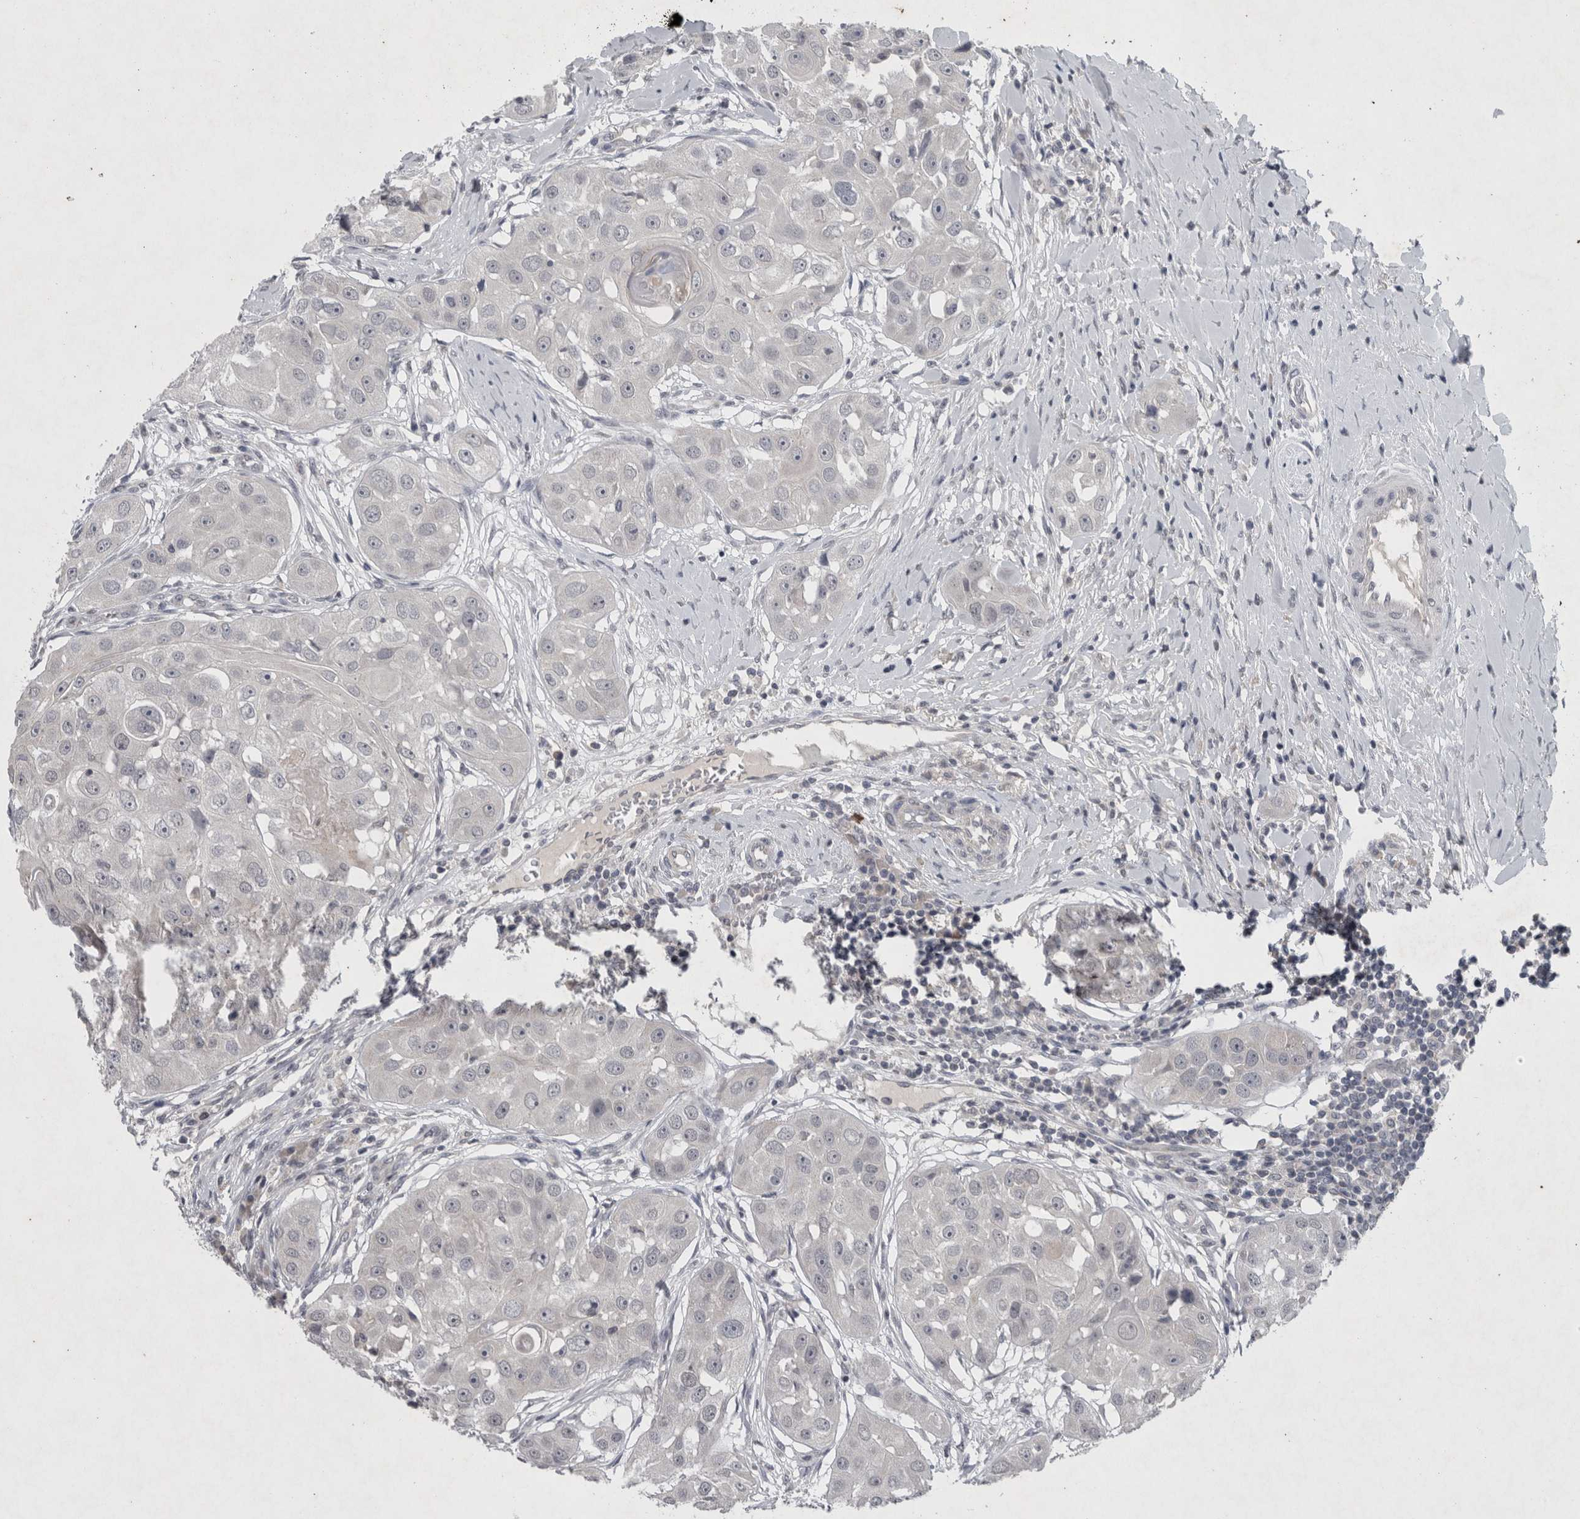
{"staining": {"intensity": "negative", "quantity": "none", "location": "none"}, "tissue": "head and neck cancer", "cell_type": "Tumor cells", "image_type": "cancer", "snomed": [{"axis": "morphology", "description": "Normal tissue, NOS"}, {"axis": "morphology", "description": "Squamous cell carcinoma, NOS"}, {"axis": "topography", "description": "Skeletal muscle"}, {"axis": "topography", "description": "Head-Neck"}], "caption": "DAB immunohistochemical staining of human head and neck cancer (squamous cell carcinoma) reveals no significant positivity in tumor cells.", "gene": "WNT7A", "patient": {"sex": "male", "age": 51}}